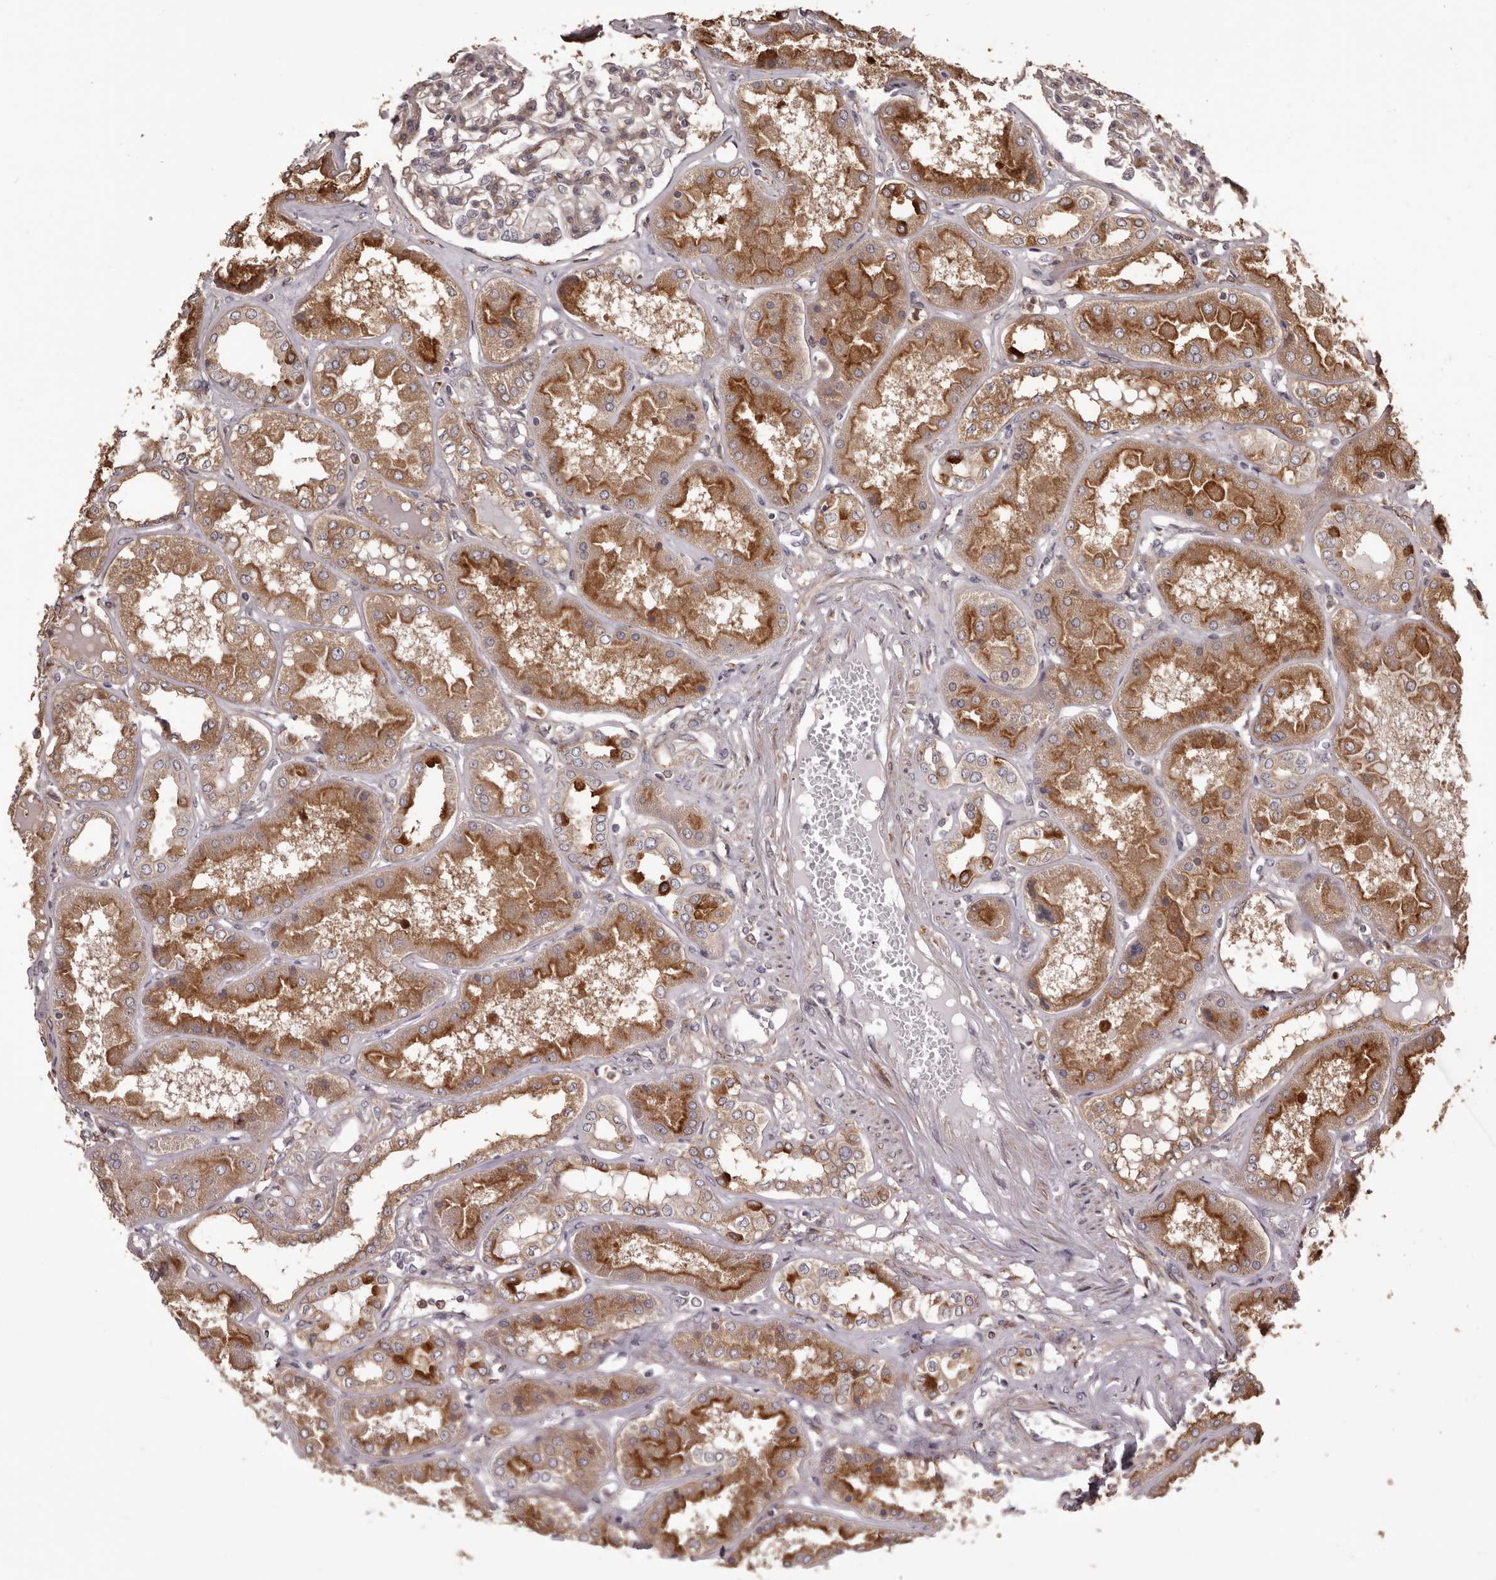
{"staining": {"intensity": "weak", "quantity": "<25%", "location": "cytoplasmic/membranous"}, "tissue": "kidney", "cell_type": "Cells in glomeruli", "image_type": "normal", "snomed": [{"axis": "morphology", "description": "Normal tissue, NOS"}, {"axis": "topography", "description": "Kidney"}], "caption": "IHC image of unremarkable kidney stained for a protein (brown), which reveals no expression in cells in glomeruli. The staining was performed using DAB (3,3'-diaminobenzidine) to visualize the protein expression in brown, while the nuclei were stained in blue with hematoxylin (Magnification: 20x).", "gene": "ZCCHC7", "patient": {"sex": "female", "age": 56}}